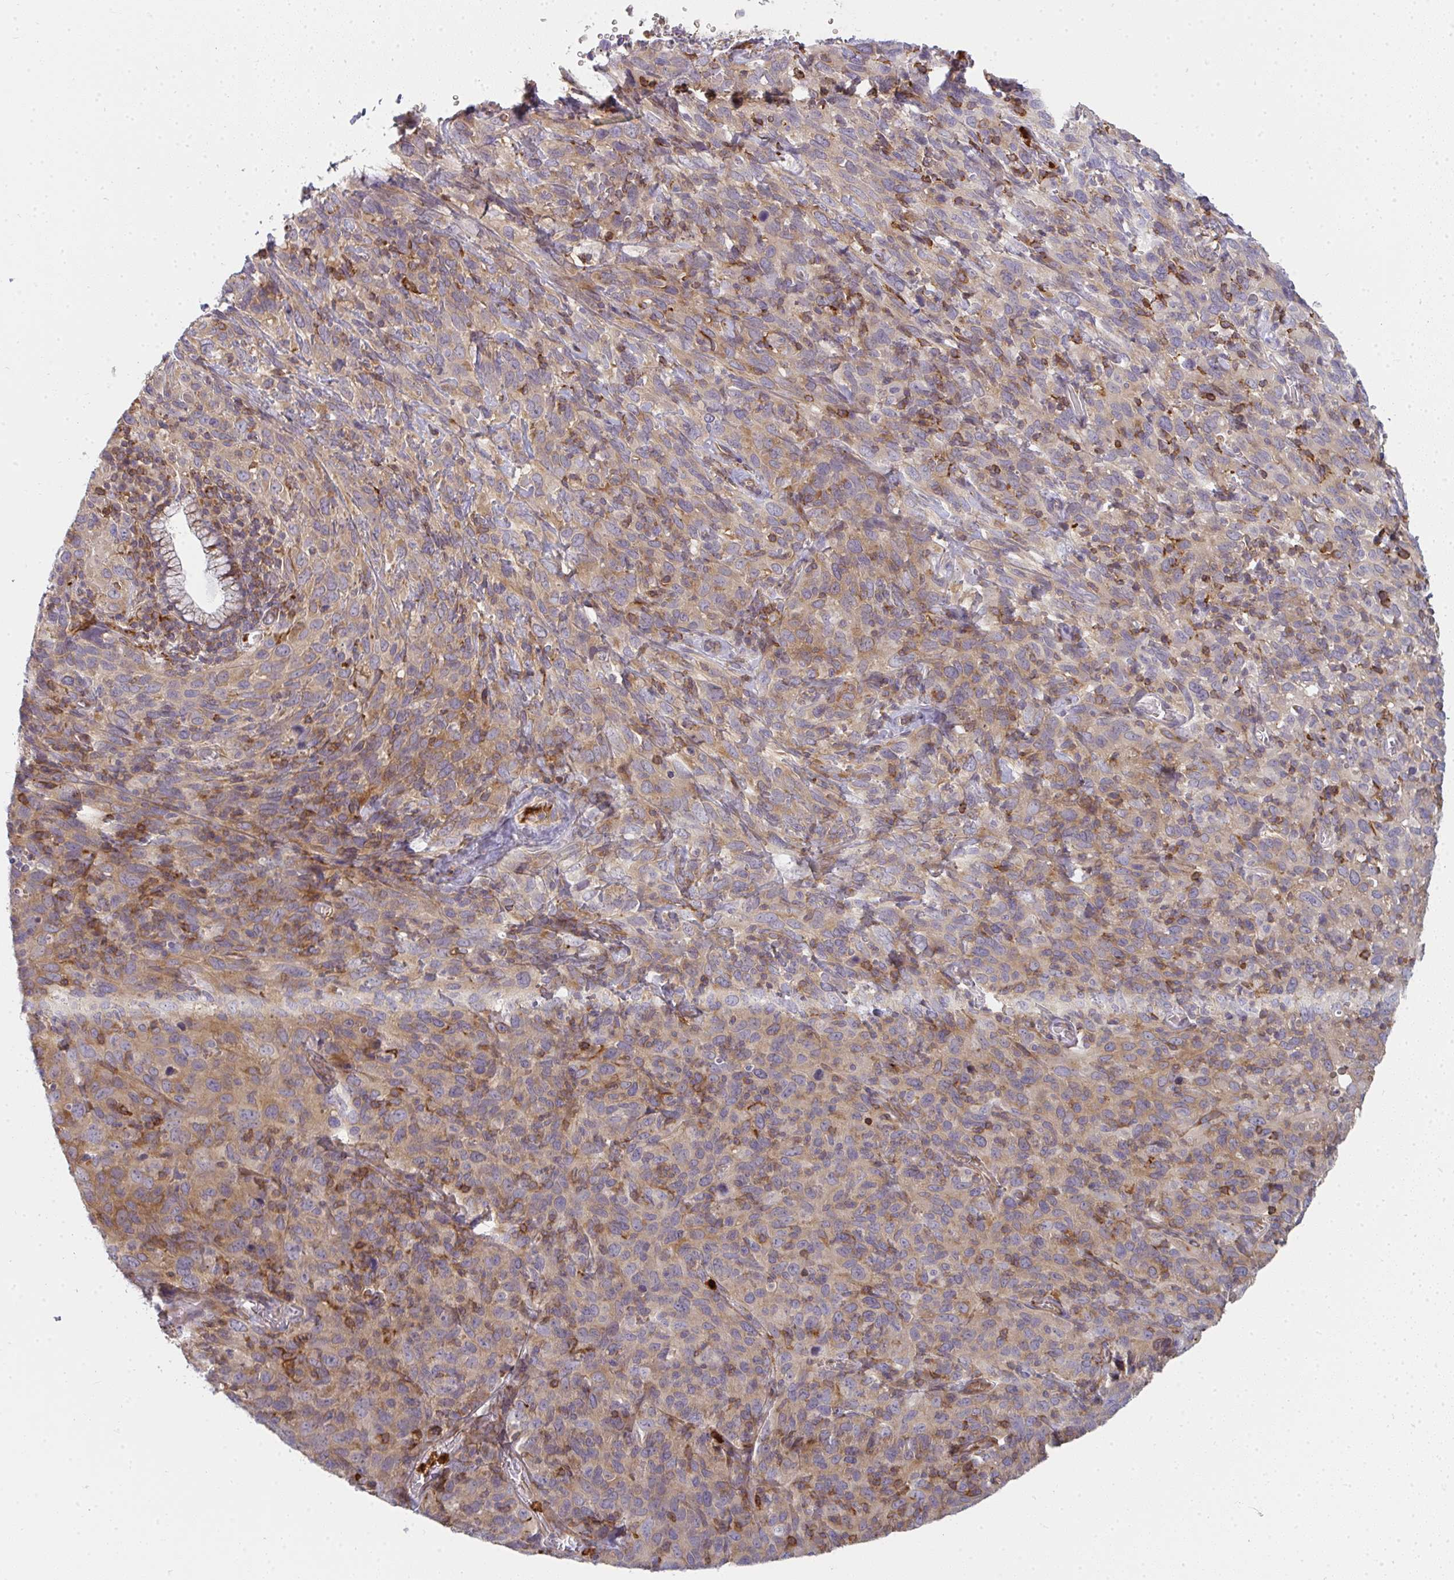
{"staining": {"intensity": "moderate", "quantity": "25%-75%", "location": "cytoplasmic/membranous"}, "tissue": "cervical cancer", "cell_type": "Tumor cells", "image_type": "cancer", "snomed": [{"axis": "morphology", "description": "Normal tissue, NOS"}, {"axis": "morphology", "description": "Squamous cell carcinoma, NOS"}, {"axis": "topography", "description": "Cervix"}], "caption": "A brown stain shows moderate cytoplasmic/membranous staining of a protein in cervical cancer (squamous cell carcinoma) tumor cells. The protein is stained brown, and the nuclei are stained in blue (DAB IHC with brightfield microscopy, high magnification).", "gene": "CSF3R", "patient": {"sex": "female", "age": 51}}